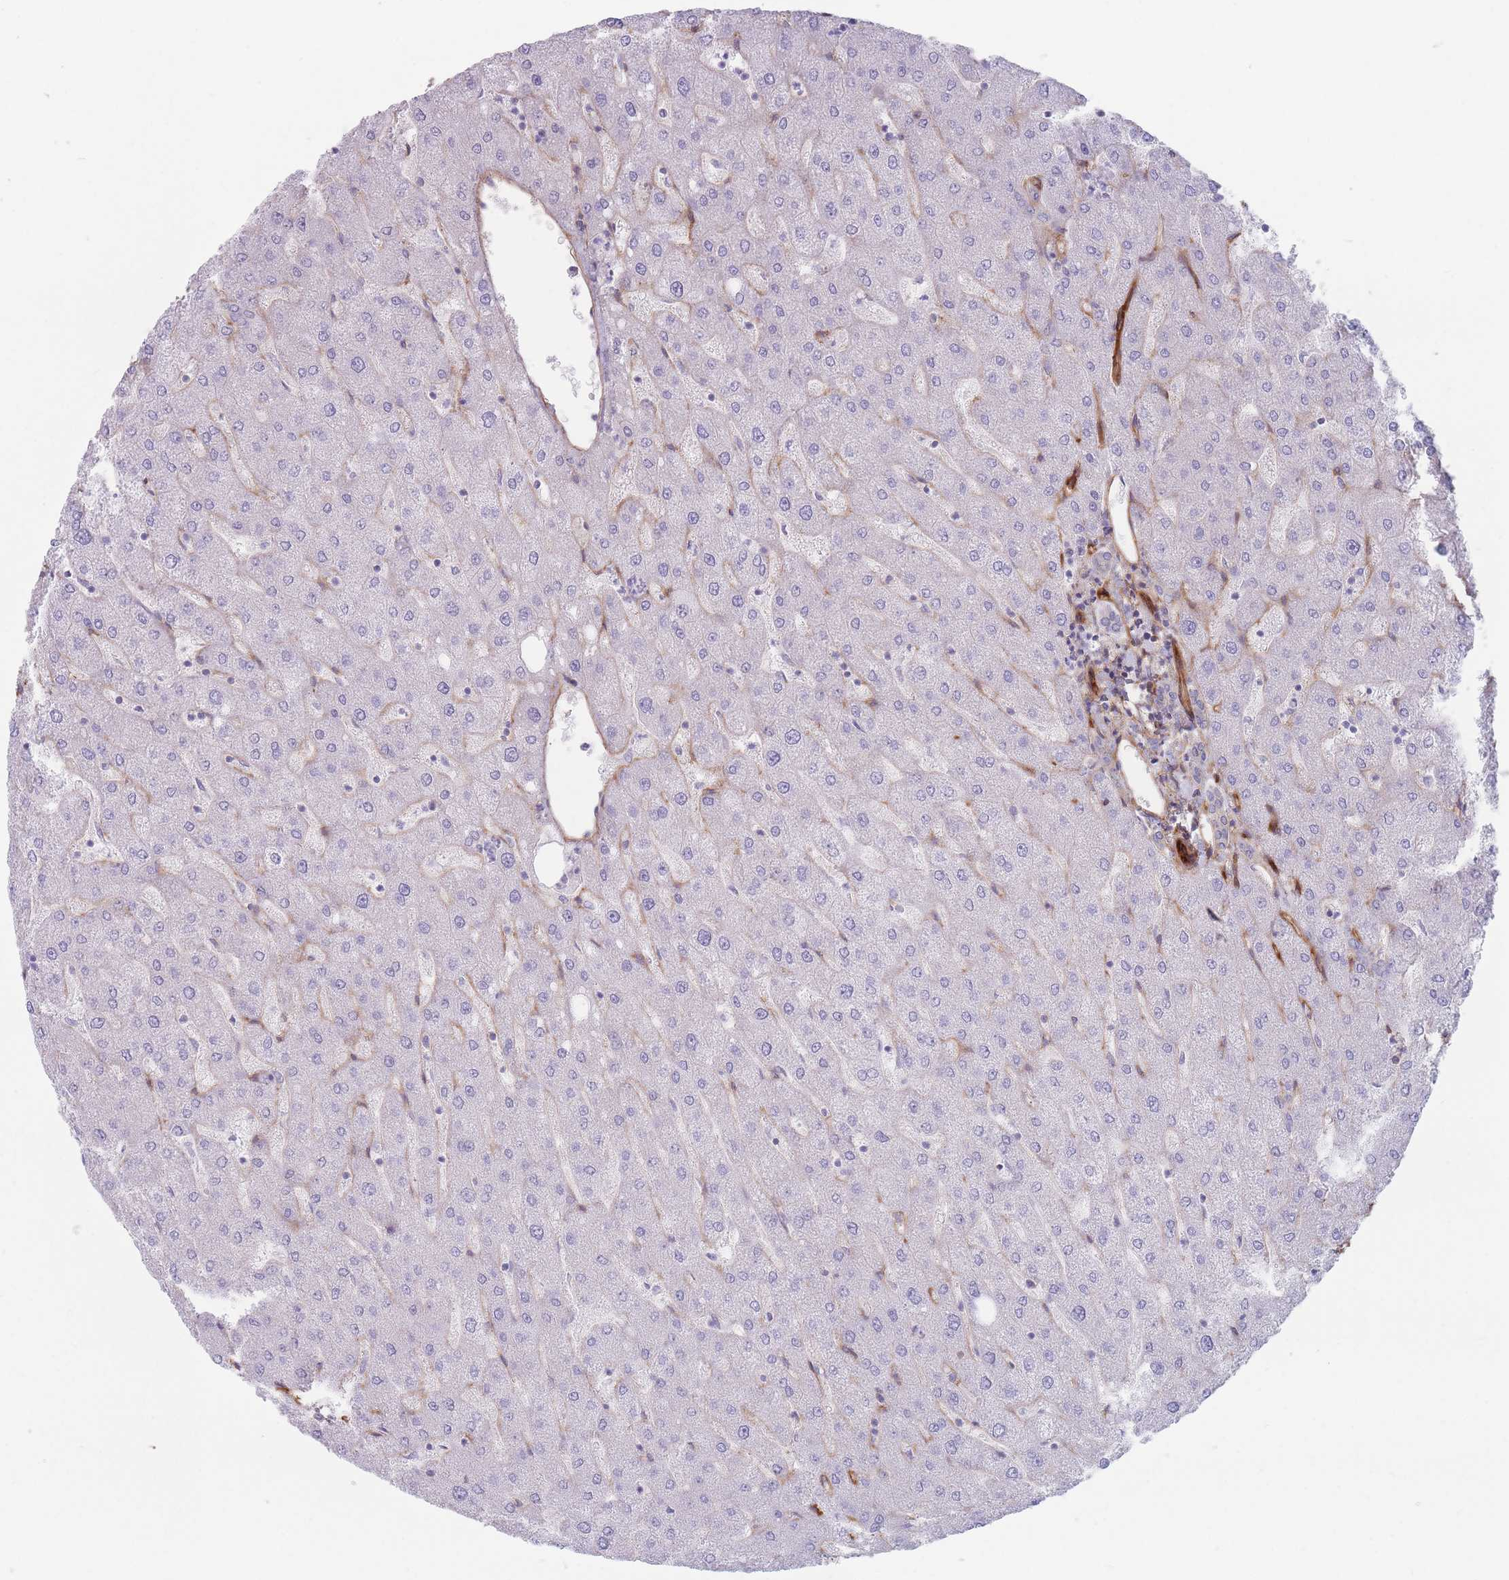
{"staining": {"intensity": "negative", "quantity": "none", "location": "none"}, "tissue": "liver", "cell_type": "Cholangiocytes", "image_type": "normal", "snomed": [{"axis": "morphology", "description": "Normal tissue, NOS"}, {"axis": "topography", "description": "Liver"}], "caption": "Cholangiocytes show no significant positivity in unremarkable liver.", "gene": "PLPP1", "patient": {"sex": "male", "age": 67}}